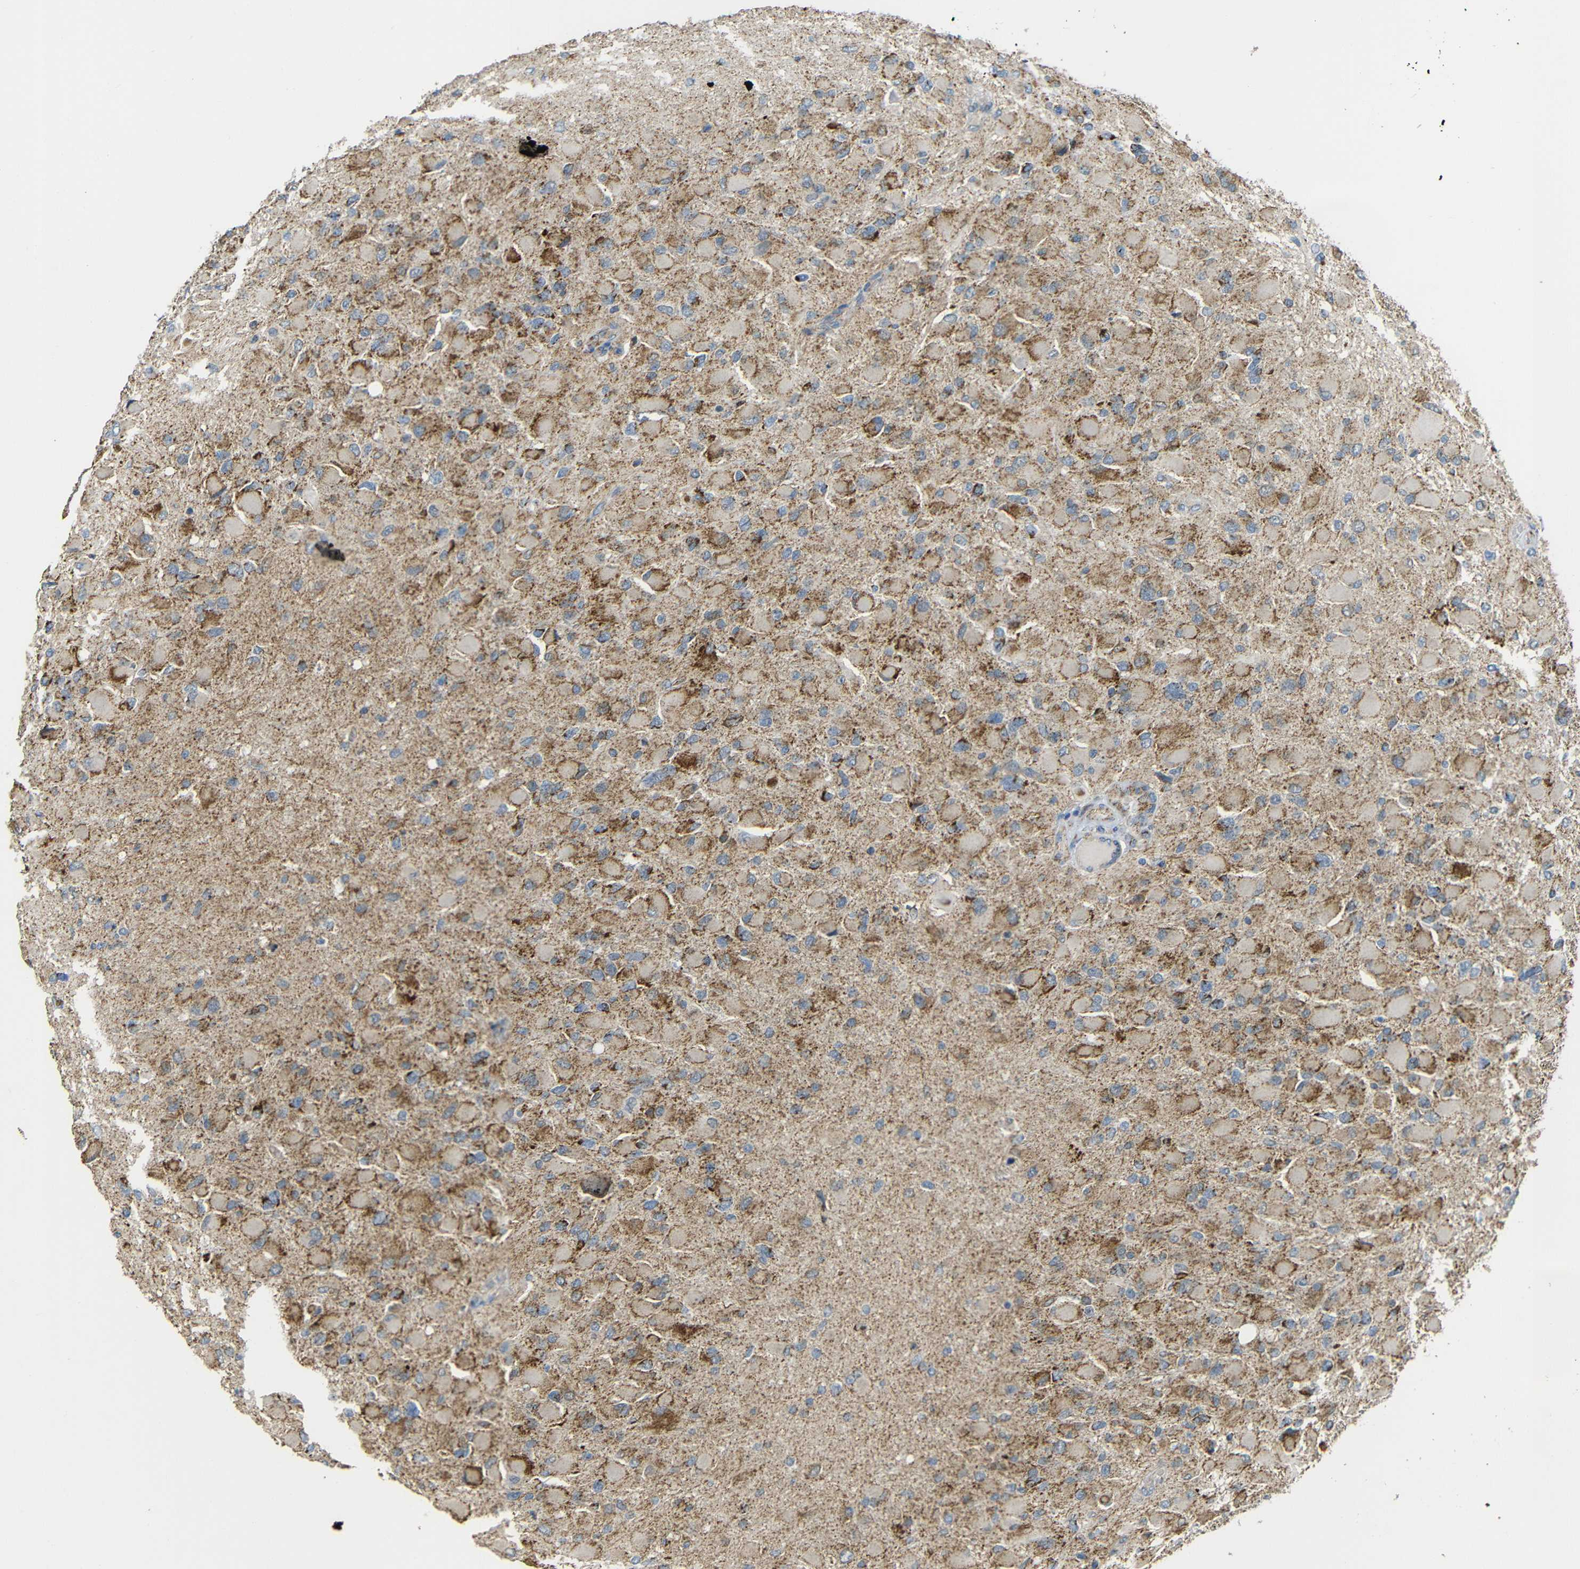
{"staining": {"intensity": "moderate", "quantity": ">75%", "location": "cytoplasmic/membranous"}, "tissue": "glioma", "cell_type": "Tumor cells", "image_type": "cancer", "snomed": [{"axis": "morphology", "description": "Glioma, malignant, High grade"}, {"axis": "topography", "description": "Cerebral cortex"}], "caption": "DAB (3,3'-diaminobenzidine) immunohistochemical staining of human high-grade glioma (malignant) displays moderate cytoplasmic/membranous protein positivity in approximately >75% of tumor cells.", "gene": "NR3C2", "patient": {"sex": "female", "age": 36}}